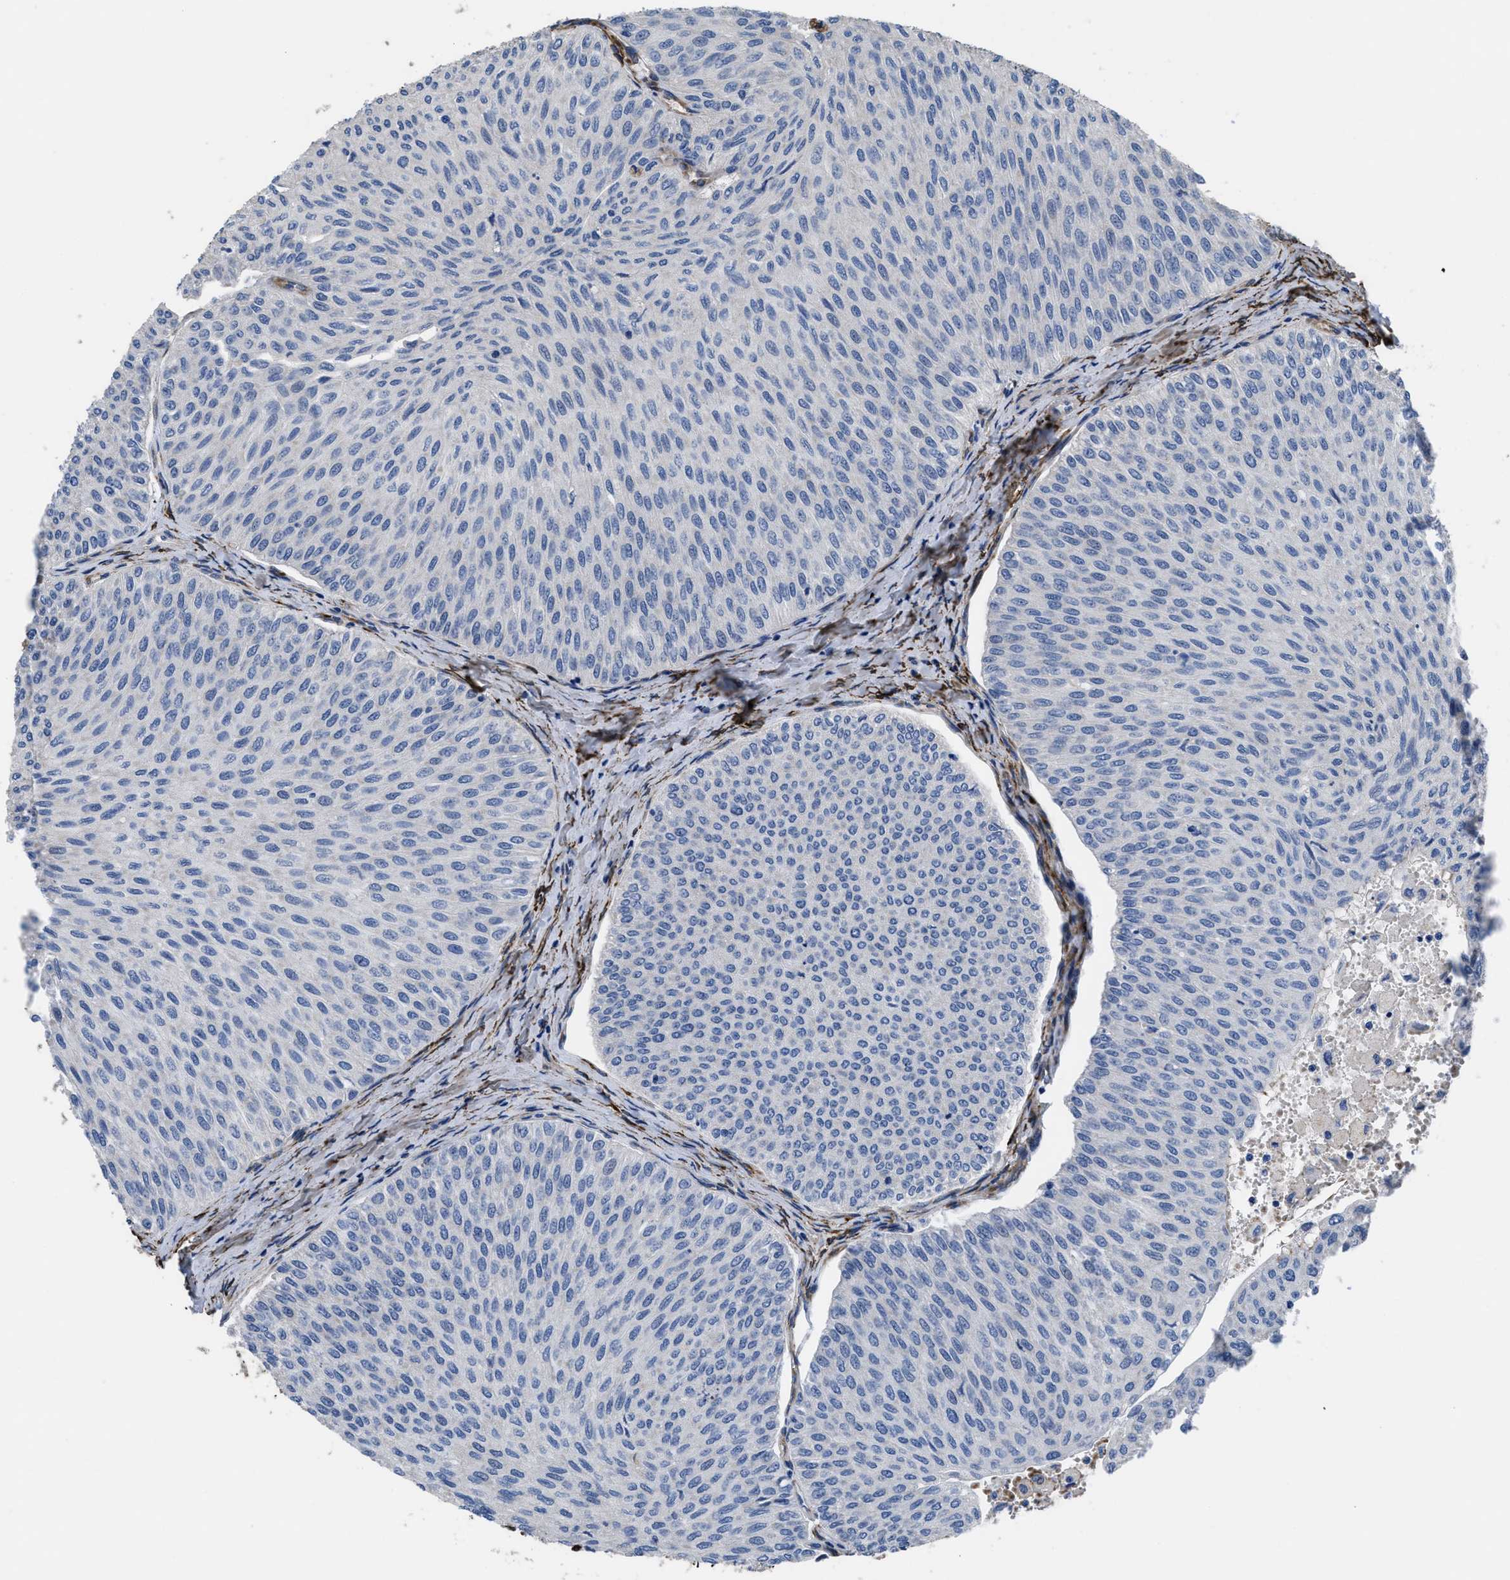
{"staining": {"intensity": "negative", "quantity": "none", "location": "none"}, "tissue": "urothelial cancer", "cell_type": "Tumor cells", "image_type": "cancer", "snomed": [{"axis": "morphology", "description": "Urothelial carcinoma, Low grade"}, {"axis": "topography", "description": "Urinary bladder"}], "caption": "A histopathology image of urothelial cancer stained for a protein reveals no brown staining in tumor cells. (DAB (3,3'-diaminobenzidine) immunohistochemistry (IHC) visualized using brightfield microscopy, high magnification).", "gene": "SQLE", "patient": {"sex": "male", "age": 78}}